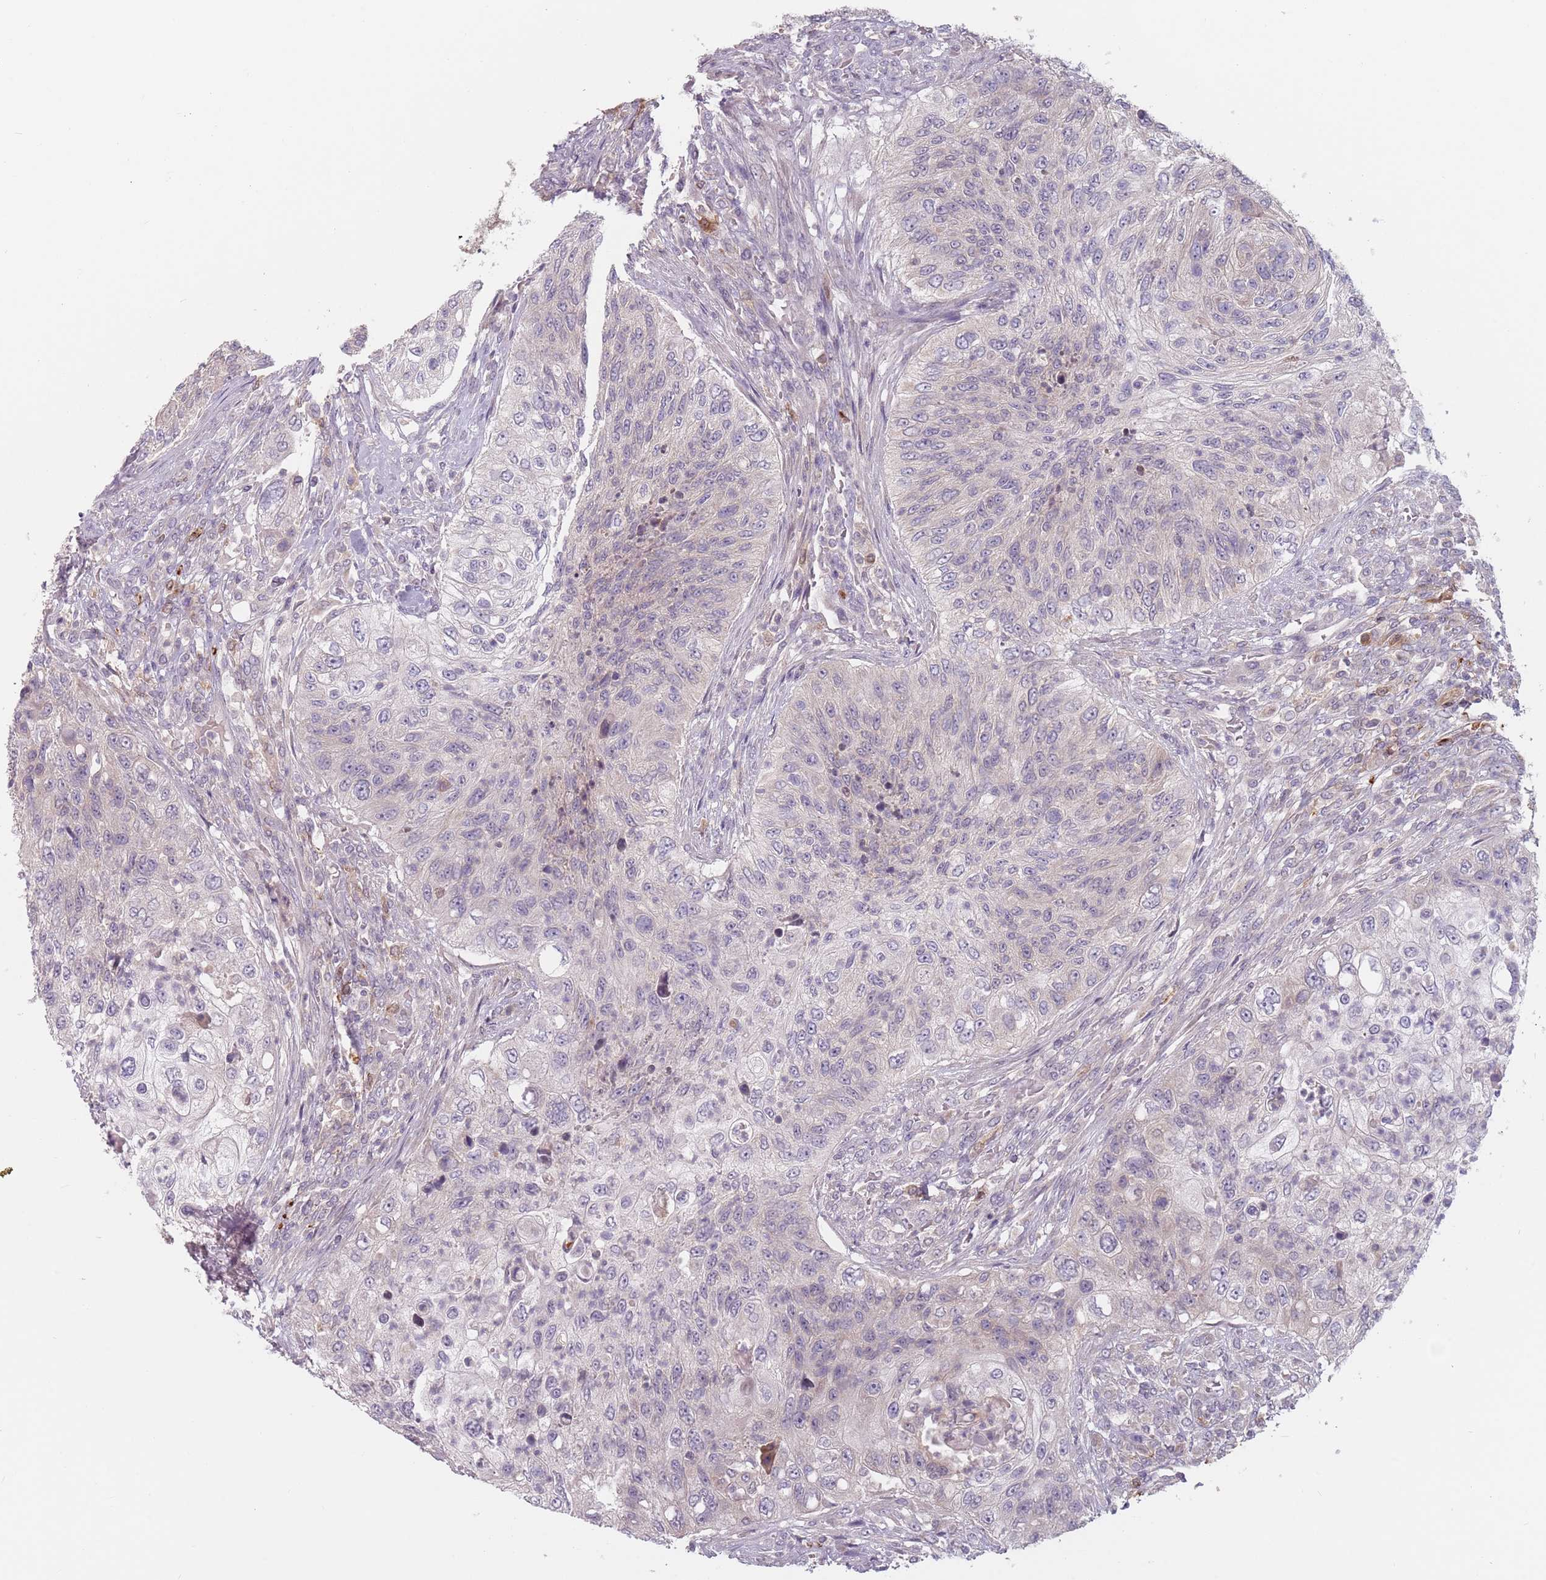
{"staining": {"intensity": "negative", "quantity": "none", "location": "none"}, "tissue": "urothelial cancer", "cell_type": "Tumor cells", "image_type": "cancer", "snomed": [{"axis": "morphology", "description": "Urothelial carcinoma, High grade"}, {"axis": "topography", "description": "Urinary bladder"}], "caption": "Tumor cells are negative for brown protein staining in high-grade urothelial carcinoma.", "gene": "NAXE", "patient": {"sex": "female", "age": 60}}